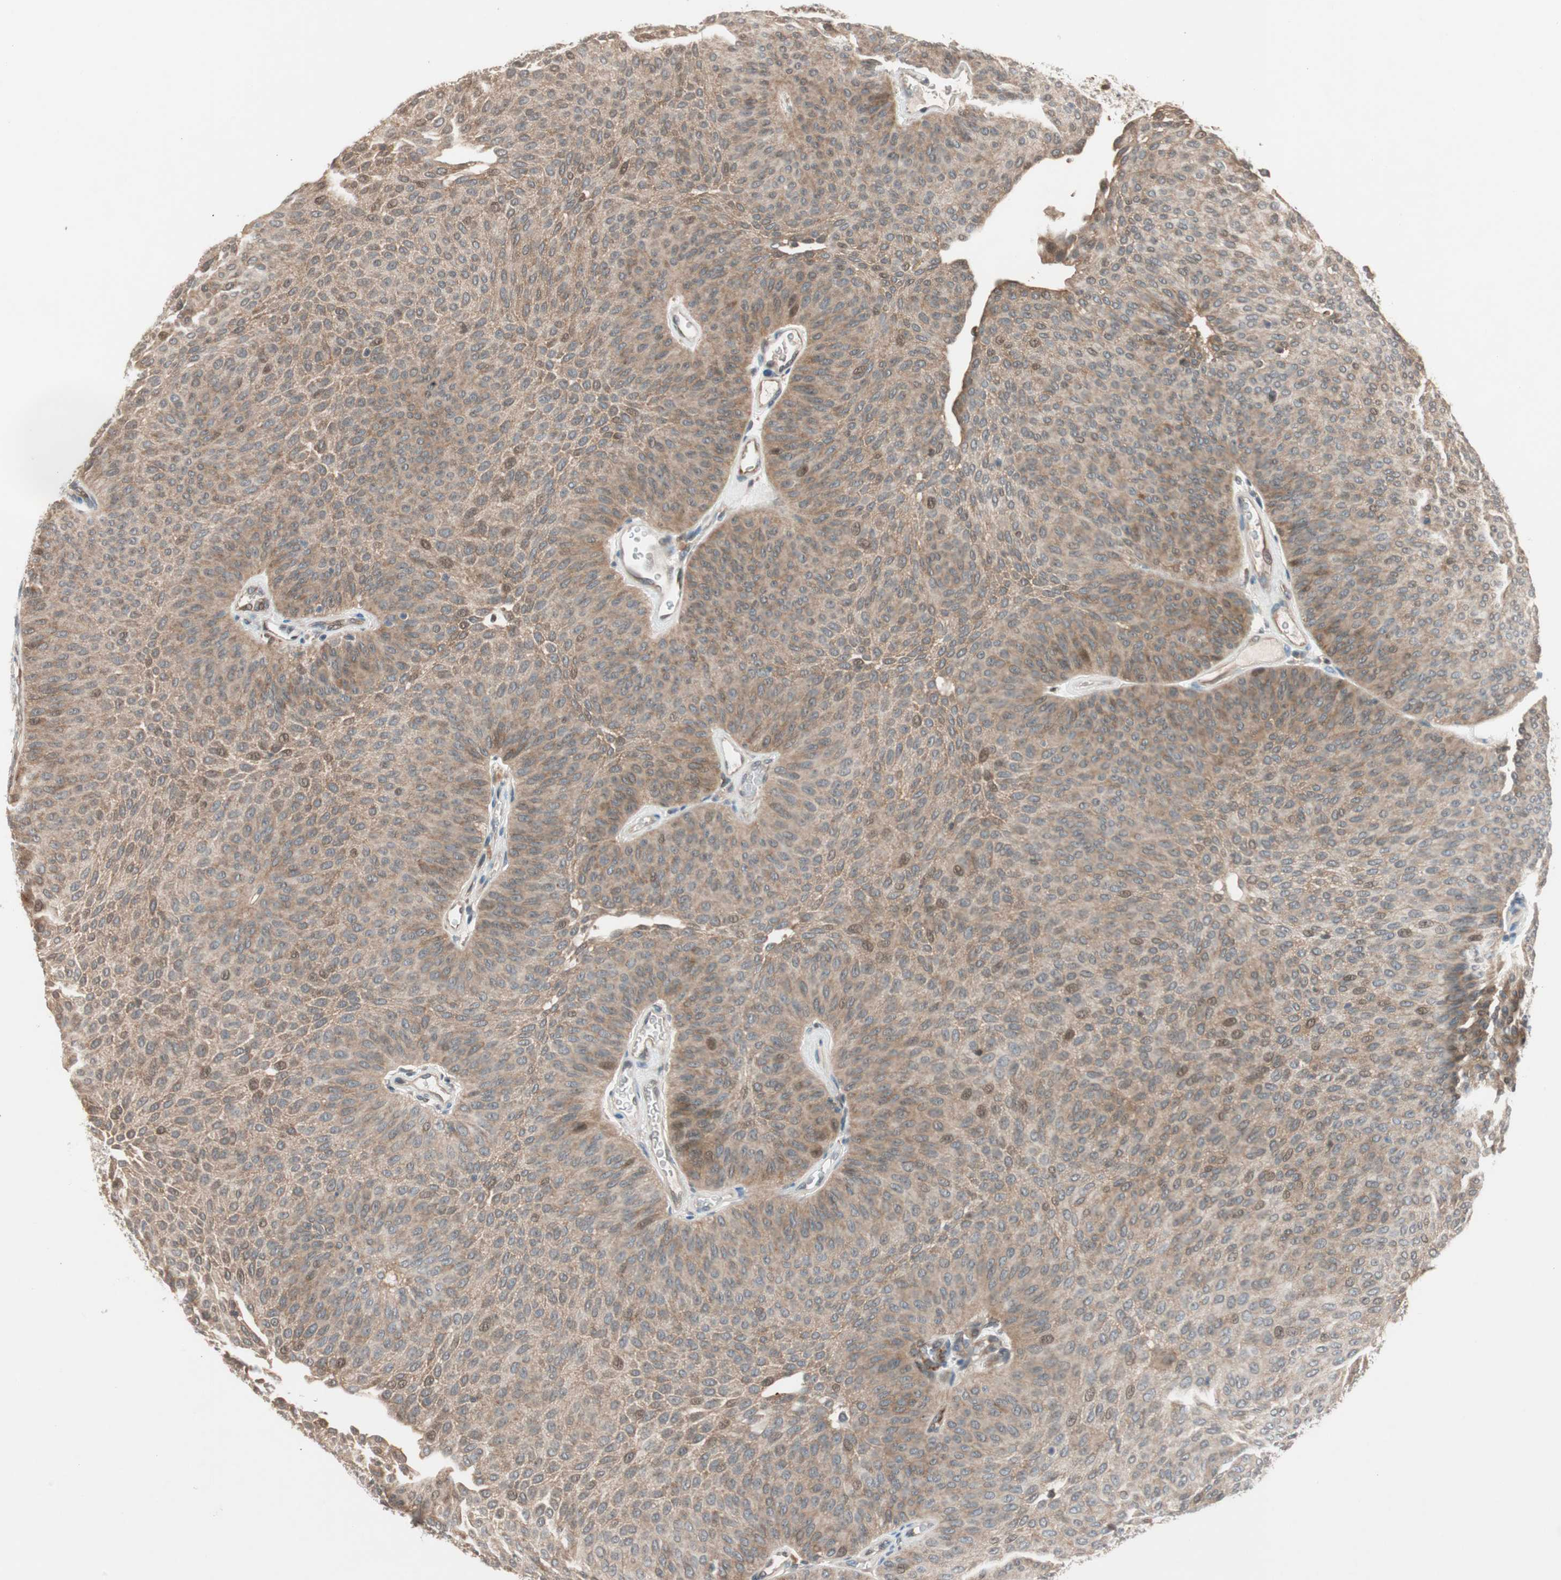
{"staining": {"intensity": "moderate", "quantity": ">75%", "location": "cytoplasmic/membranous"}, "tissue": "urothelial cancer", "cell_type": "Tumor cells", "image_type": "cancer", "snomed": [{"axis": "morphology", "description": "Urothelial carcinoma, Low grade"}, {"axis": "topography", "description": "Urinary bladder"}], "caption": "A medium amount of moderate cytoplasmic/membranous staining is identified in approximately >75% of tumor cells in urothelial cancer tissue.", "gene": "PIK3R3", "patient": {"sex": "female", "age": 60}}